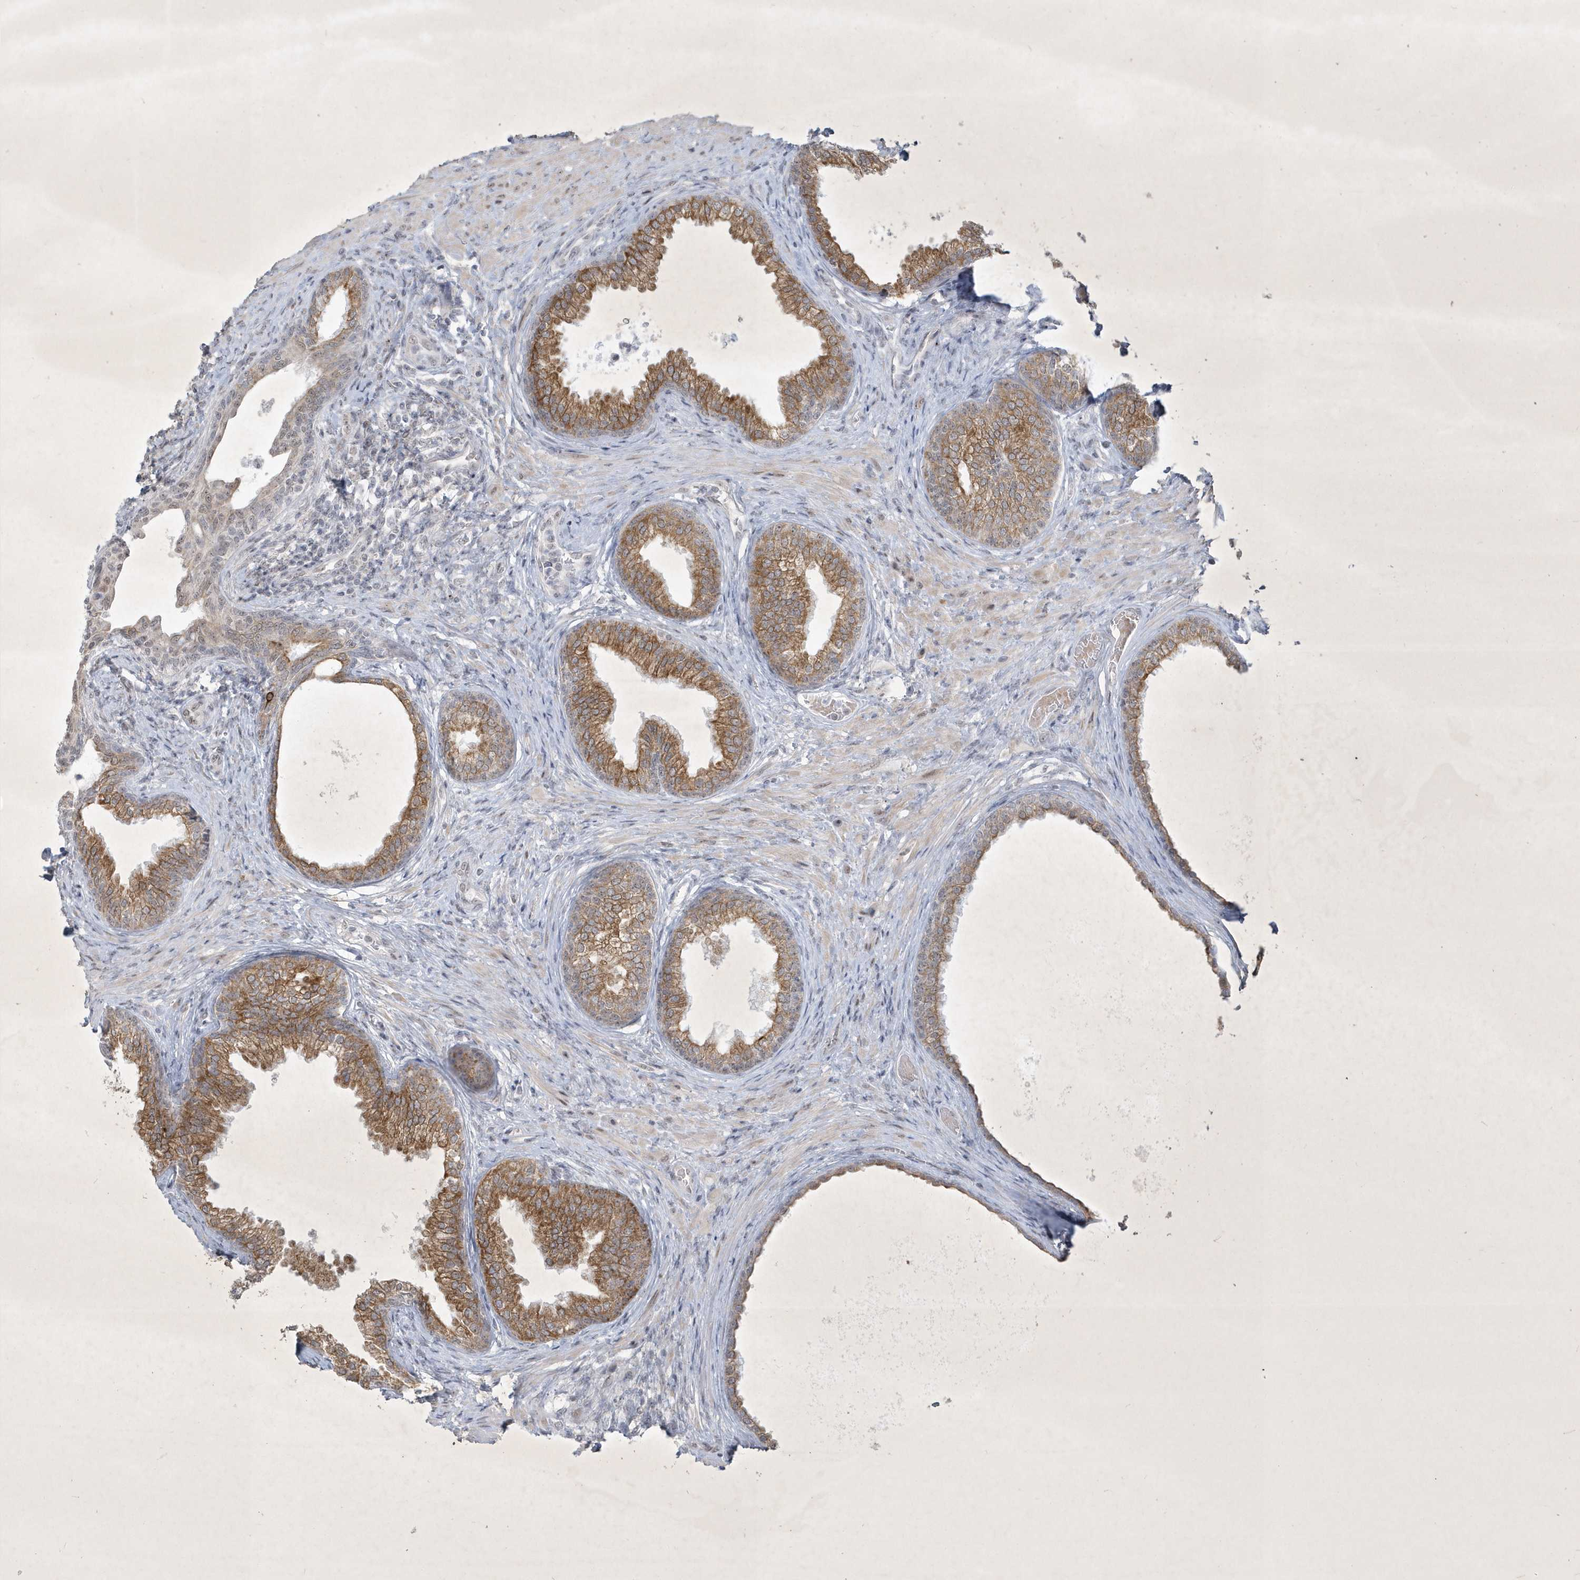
{"staining": {"intensity": "strong", "quantity": ">75%", "location": "cytoplasmic/membranous"}, "tissue": "prostate", "cell_type": "Glandular cells", "image_type": "normal", "snomed": [{"axis": "morphology", "description": "Normal tissue, NOS"}, {"axis": "topography", "description": "Prostate"}], "caption": "A brown stain highlights strong cytoplasmic/membranous positivity of a protein in glandular cells of normal human prostate.", "gene": "ZBTB9", "patient": {"sex": "male", "age": 76}}